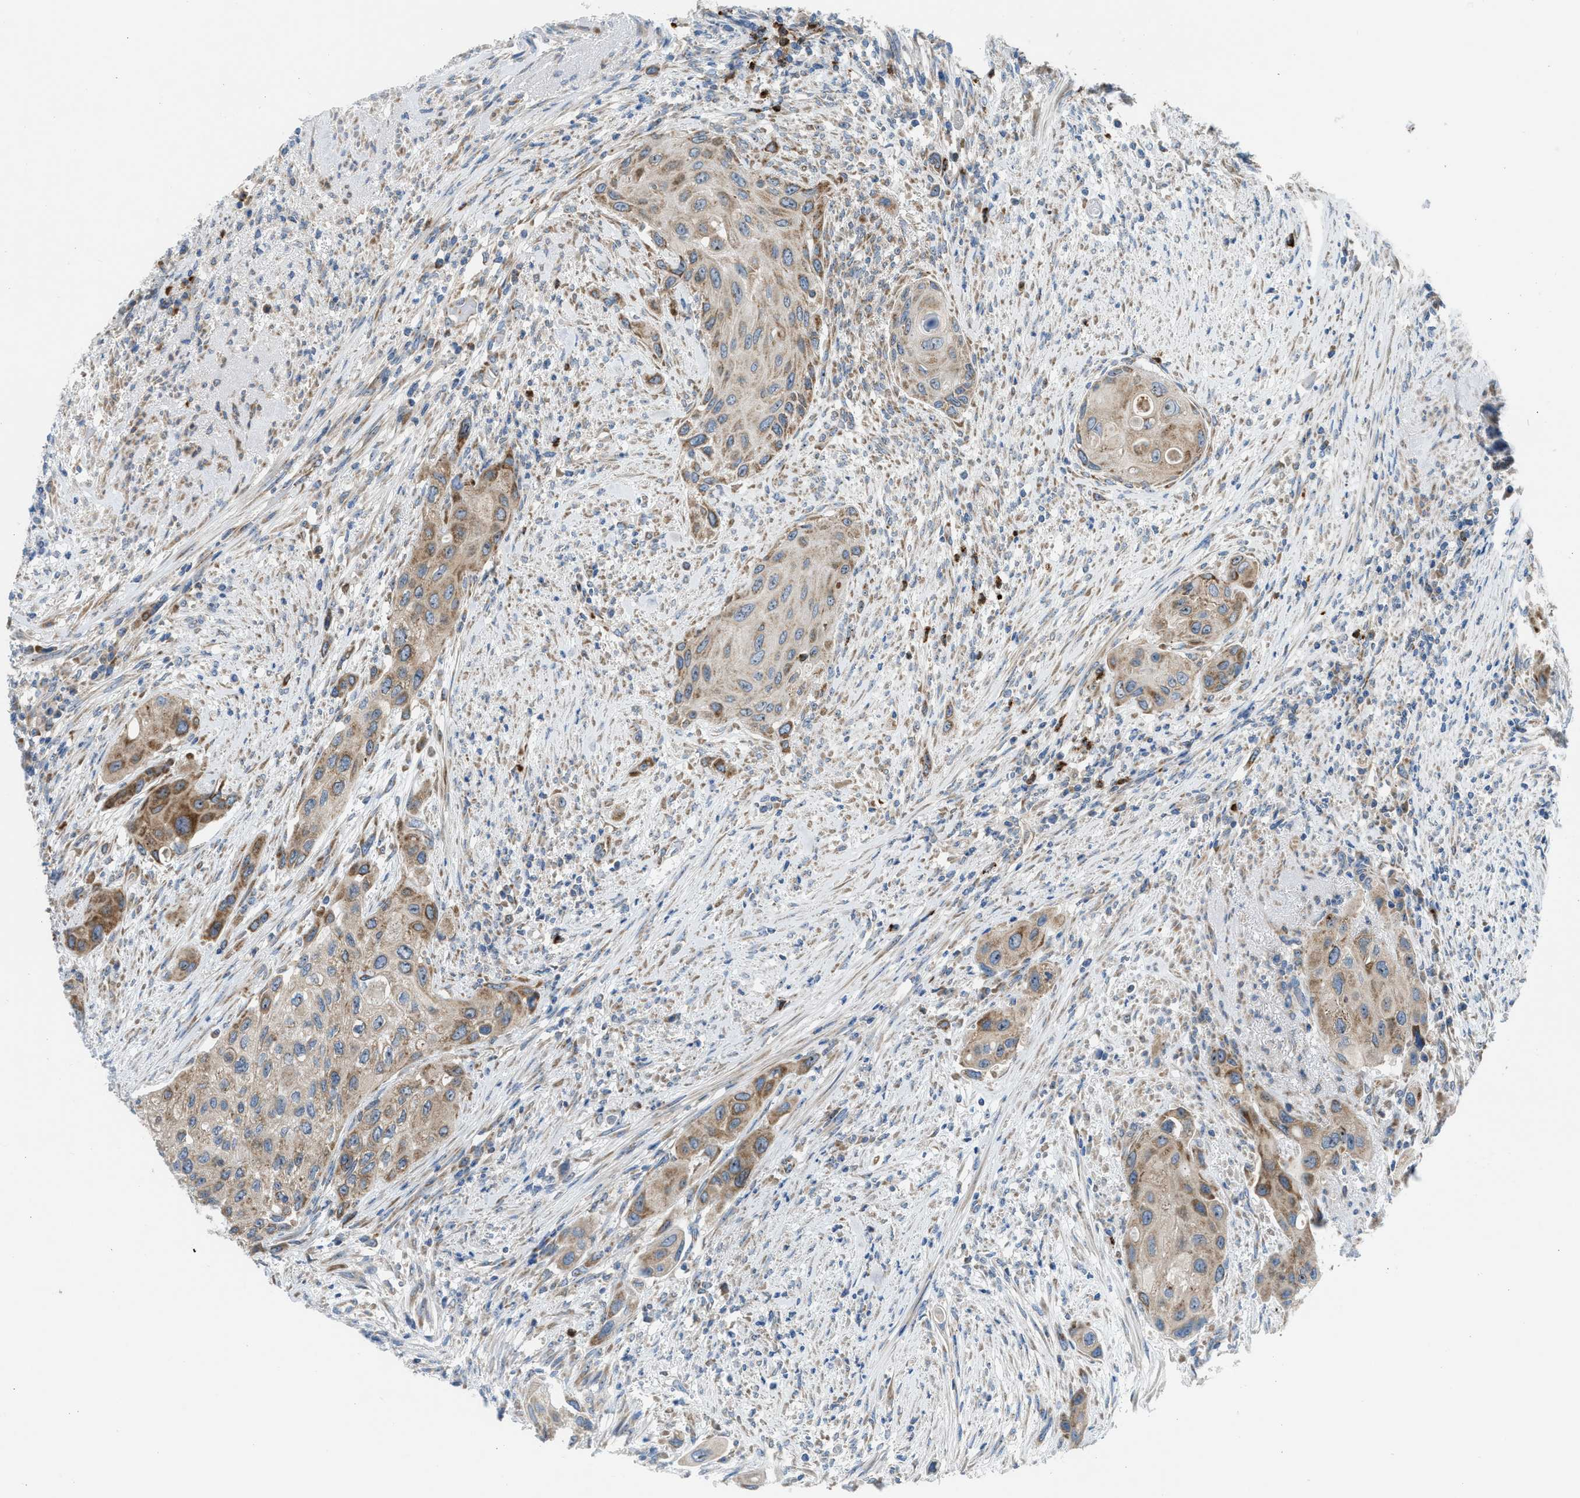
{"staining": {"intensity": "moderate", "quantity": ">75%", "location": "cytoplasmic/membranous"}, "tissue": "urothelial cancer", "cell_type": "Tumor cells", "image_type": "cancer", "snomed": [{"axis": "morphology", "description": "Urothelial carcinoma, High grade"}, {"axis": "topography", "description": "Urinary bladder"}], "caption": "Immunohistochemistry micrograph of neoplastic tissue: urothelial cancer stained using immunohistochemistry (IHC) demonstrates medium levels of moderate protein expression localized specifically in the cytoplasmic/membranous of tumor cells, appearing as a cytoplasmic/membranous brown color.", "gene": "TPH1", "patient": {"sex": "female", "age": 56}}